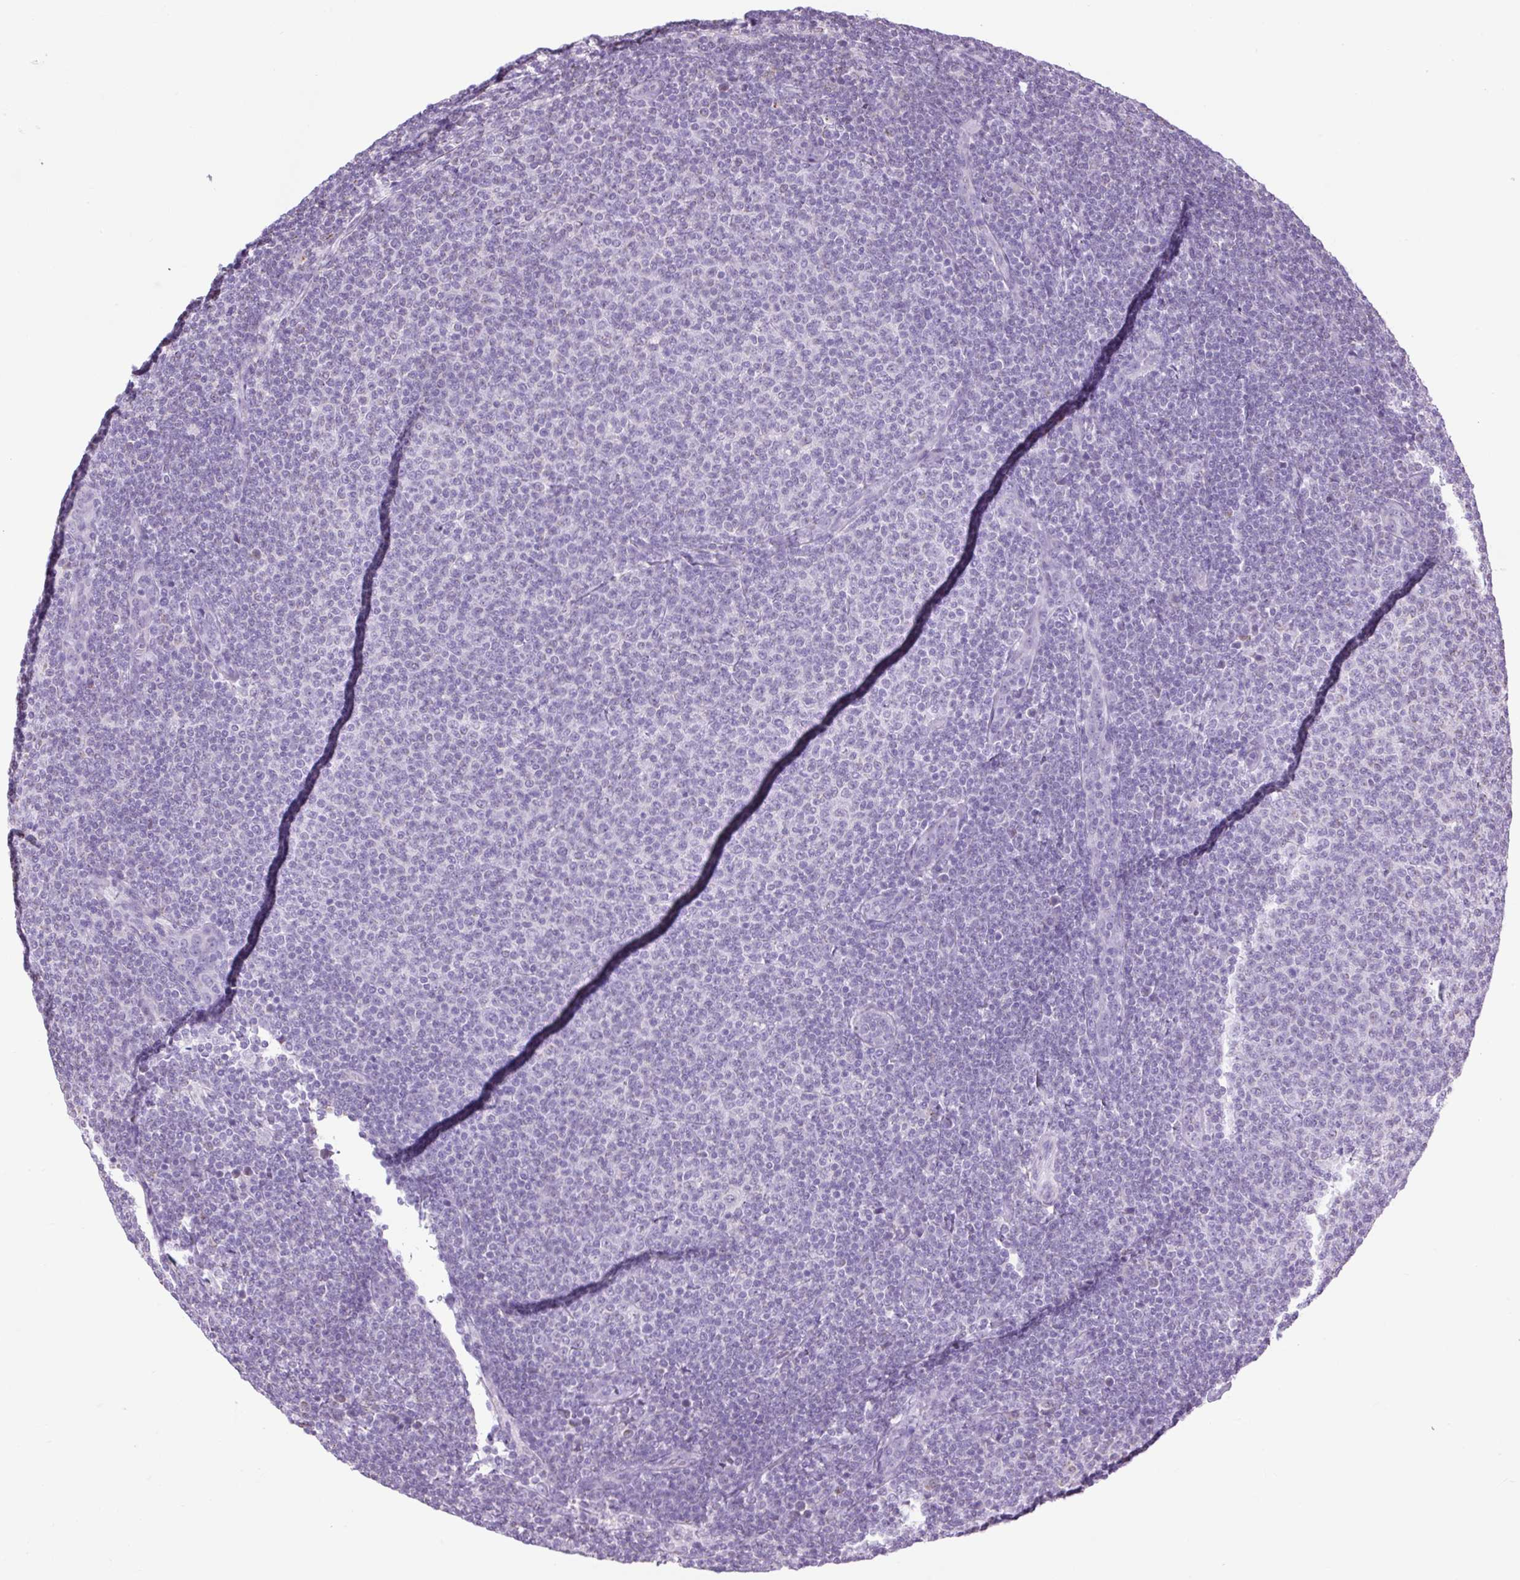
{"staining": {"intensity": "negative", "quantity": "none", "location": "none"}, "tissue": "lymphoma", "cell_type": "Tumor cells", "image_type": "cancer", "snomed": [{"axis": "morphology", "description": "Malignant lymphoma, non-Hodgkin's type, Low grade"}, {"axis": "topography", "description": "Lymph node"}], "caption": "An IHC photomicrograph of lymphoma is shown. There is no staining in tumor cells of lymphoma.", "gene": "SCO2", "patient": {"sex": "male", "age": 66}}